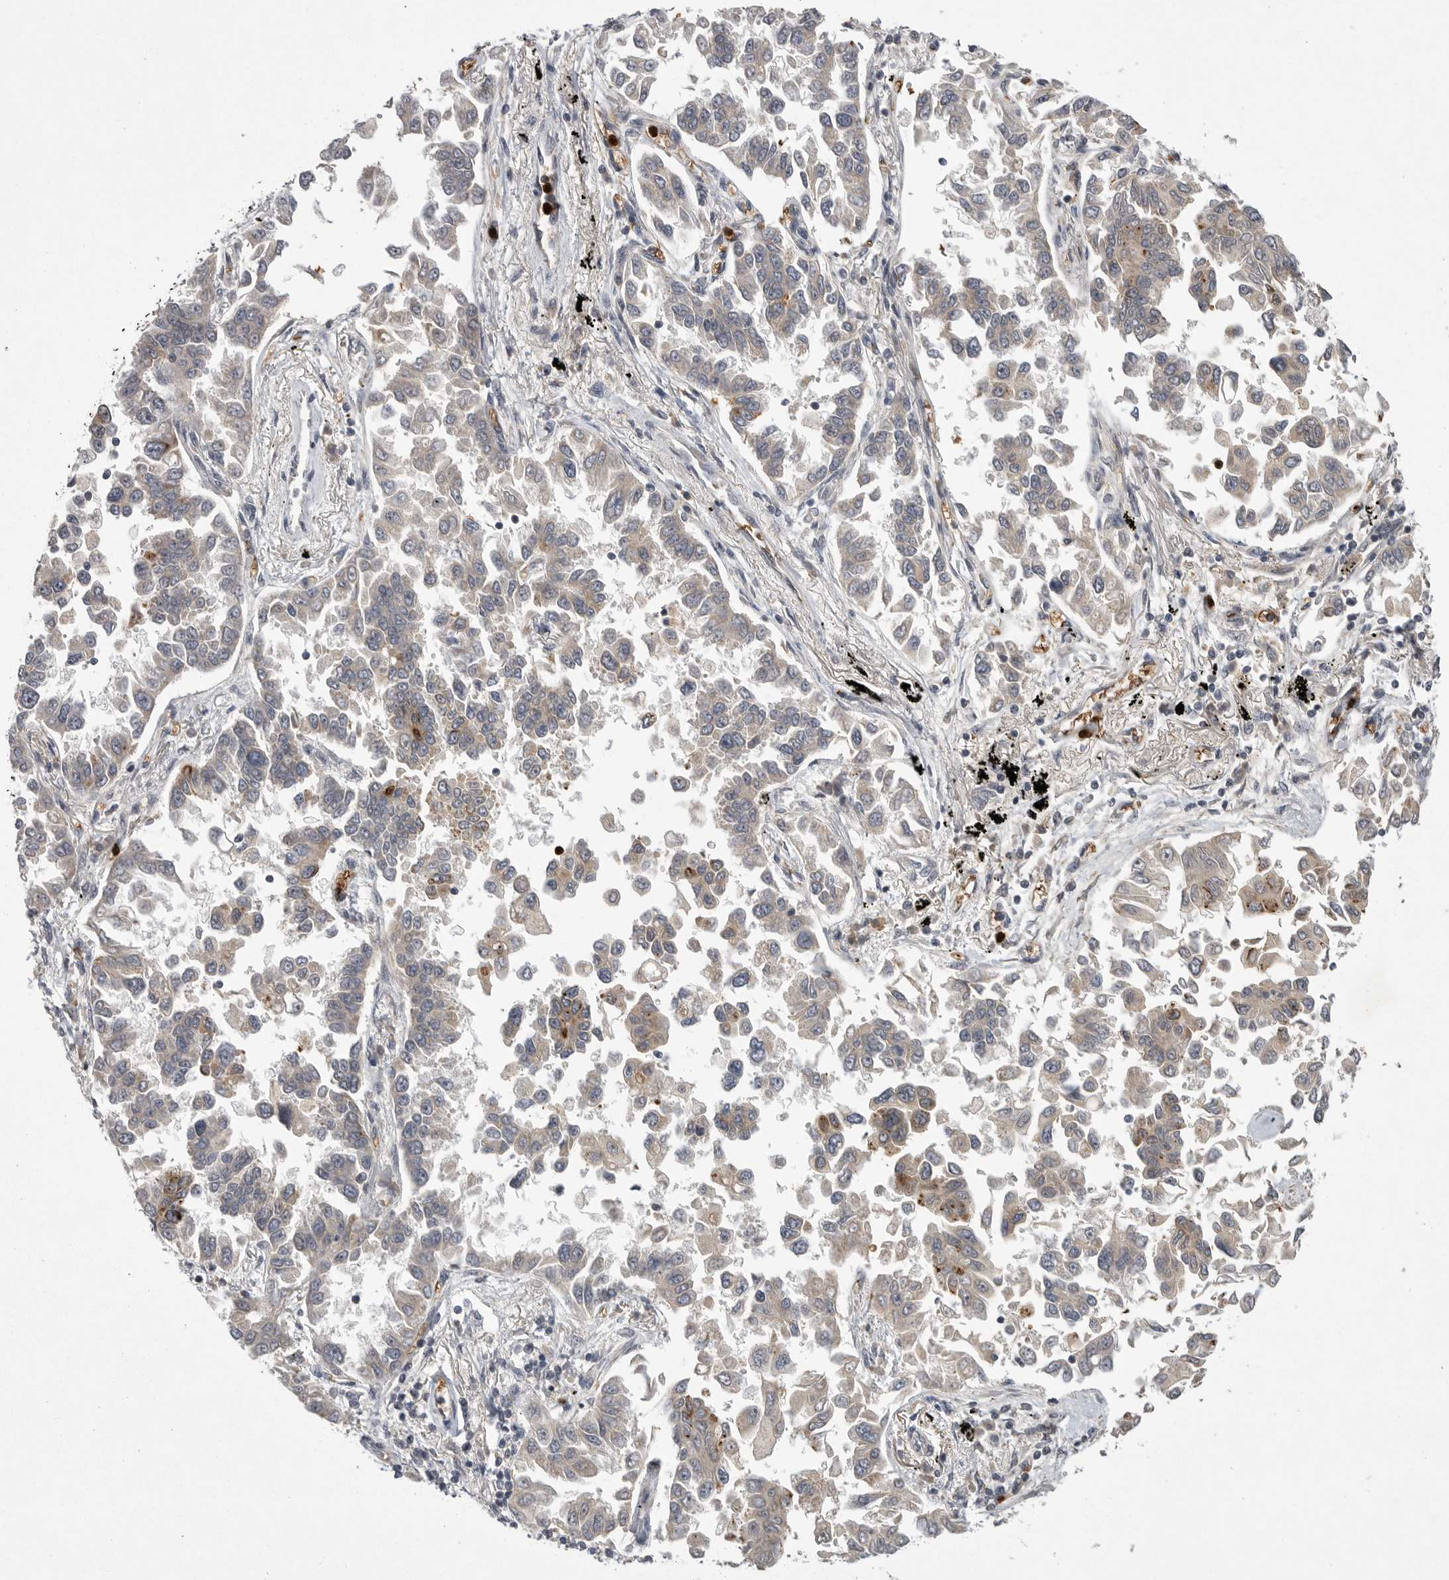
{"staining": {"intensity": "weak", "quantity": "<25%", "location": "cytoplasmic/membranous"}, "tissue": "lung cancer", "cell_type": "Tumor cells", "image_type": "cancer", "snomed": [{"axis": "morphology", "description": "Adenocarcinoma, NOS"}, {"axis": "topography", "description": "Lung"}], "caption": "Tumor cells show no significant expression in adenocarcinoma (lung).", "gene": "UBE3D", "patient": {"sex": "female", "age": 67}}